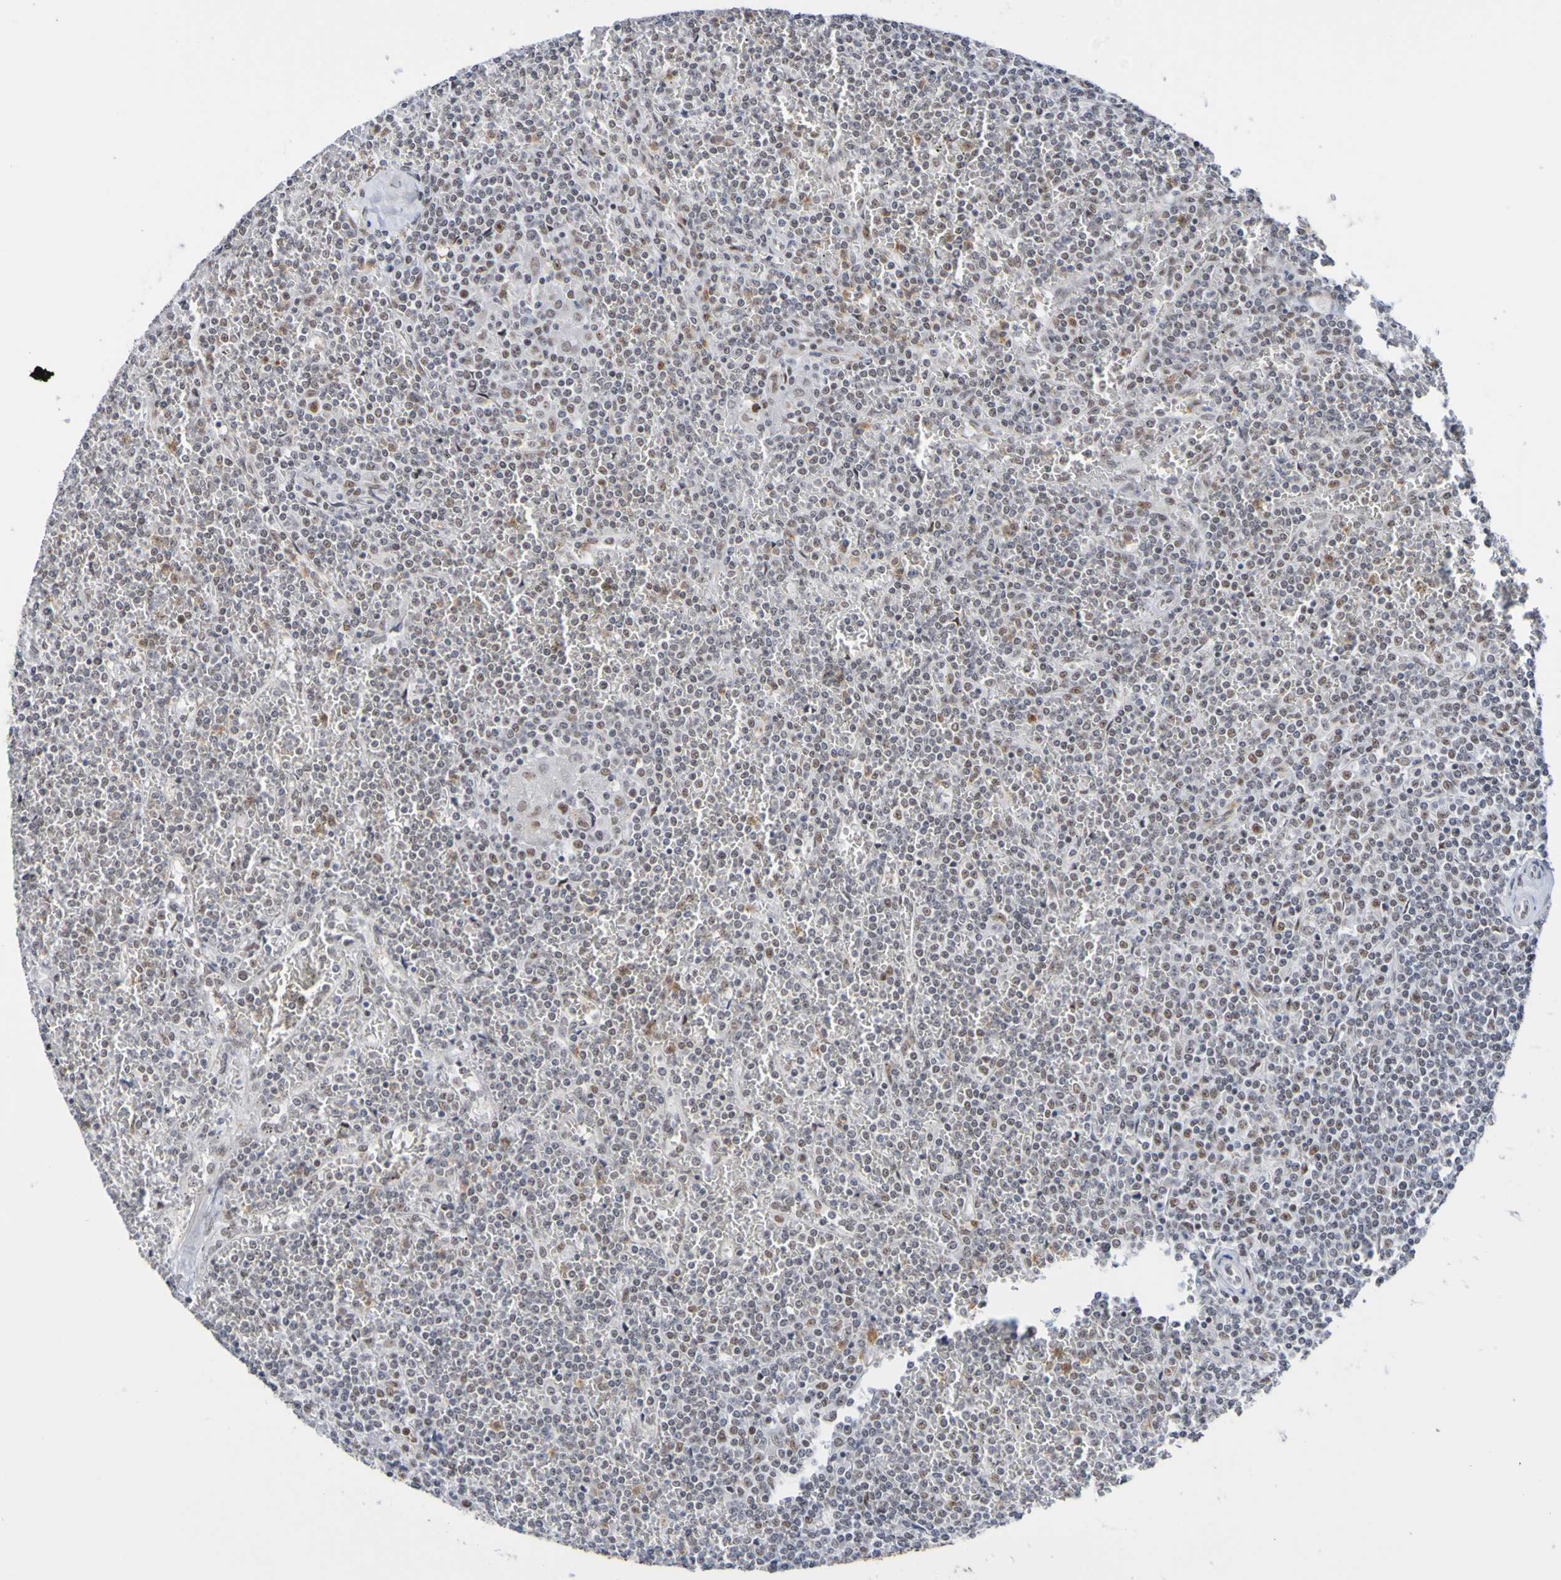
{"staining": {"intensity": "moderate", "quantity": "<25%", "location": "nuclear"}, "tissue": "lymphoma", "cell_type": "Tumor cells", "image_type": "cancer", "snomed": [{"axis": "morphology", "description": "Malignant lymphoma, non-Hodgkin's type, Low grade"}, {"axis": "topography", "description": "Spleen"}], "caption": "Immunohistochemical staining of lymphoma shows moderate nuclear protein positivity in about <25% of tumor cells.", "gene": "CDC5L", "patient": {"sex": "female", "age": 19}}